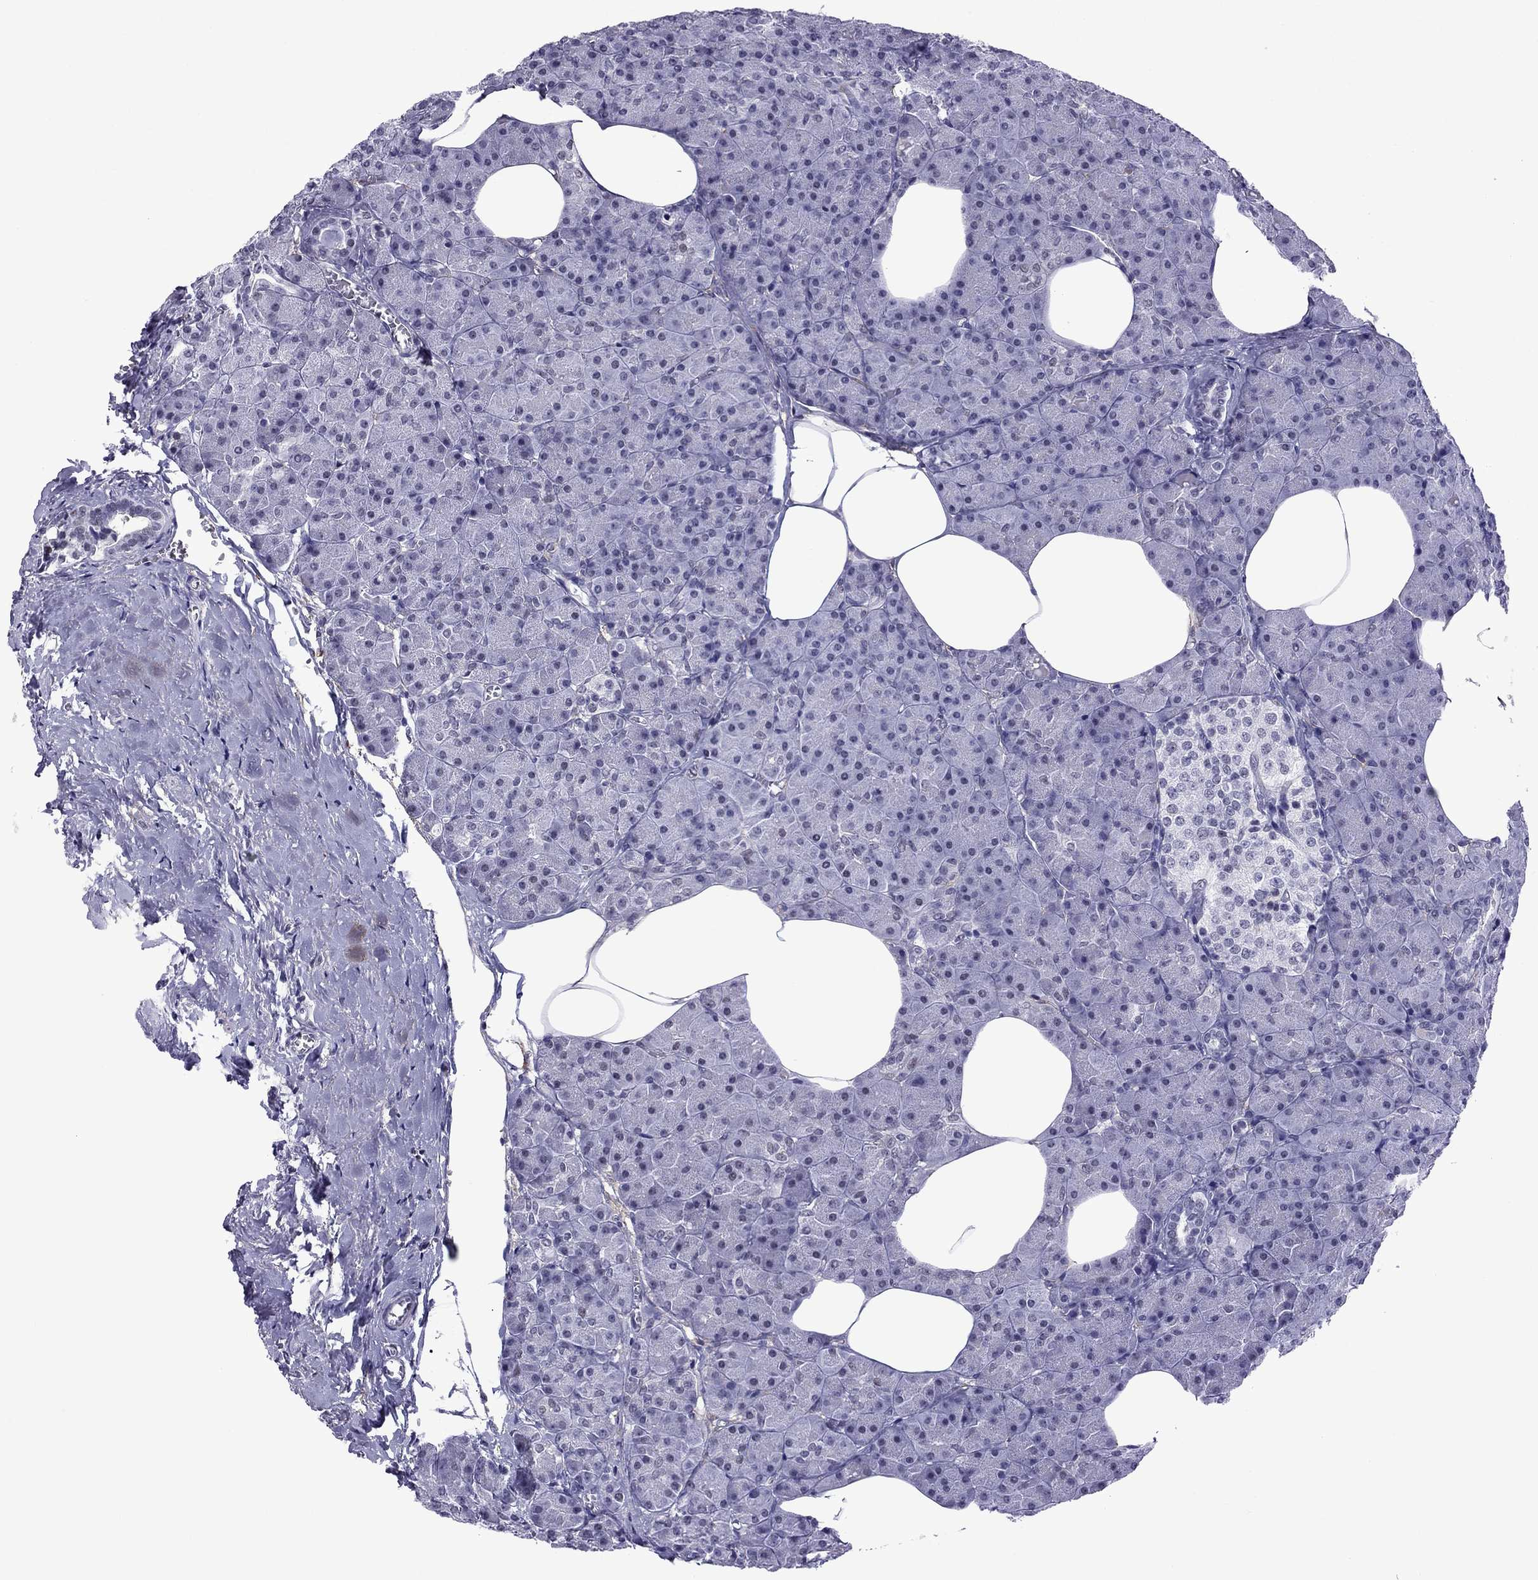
{"staining": {"intensity": "negative", "quantity": "none", "location": "none"}, "tissue": "pancreas", "cell_type": "Exocrine glandular cells", "image_type": "normal", "snomed": [{"axis": "morphology", "description": "Normal tissue, NOS"}, {"axis": "topography", "description": "Pancreas"}], "caption": "IHC of unremarkable human pancreas reveals no staining in exocrine glandular cells.", "gene": "ZNF646", "patient": {"sex": "female", "age": 45}}